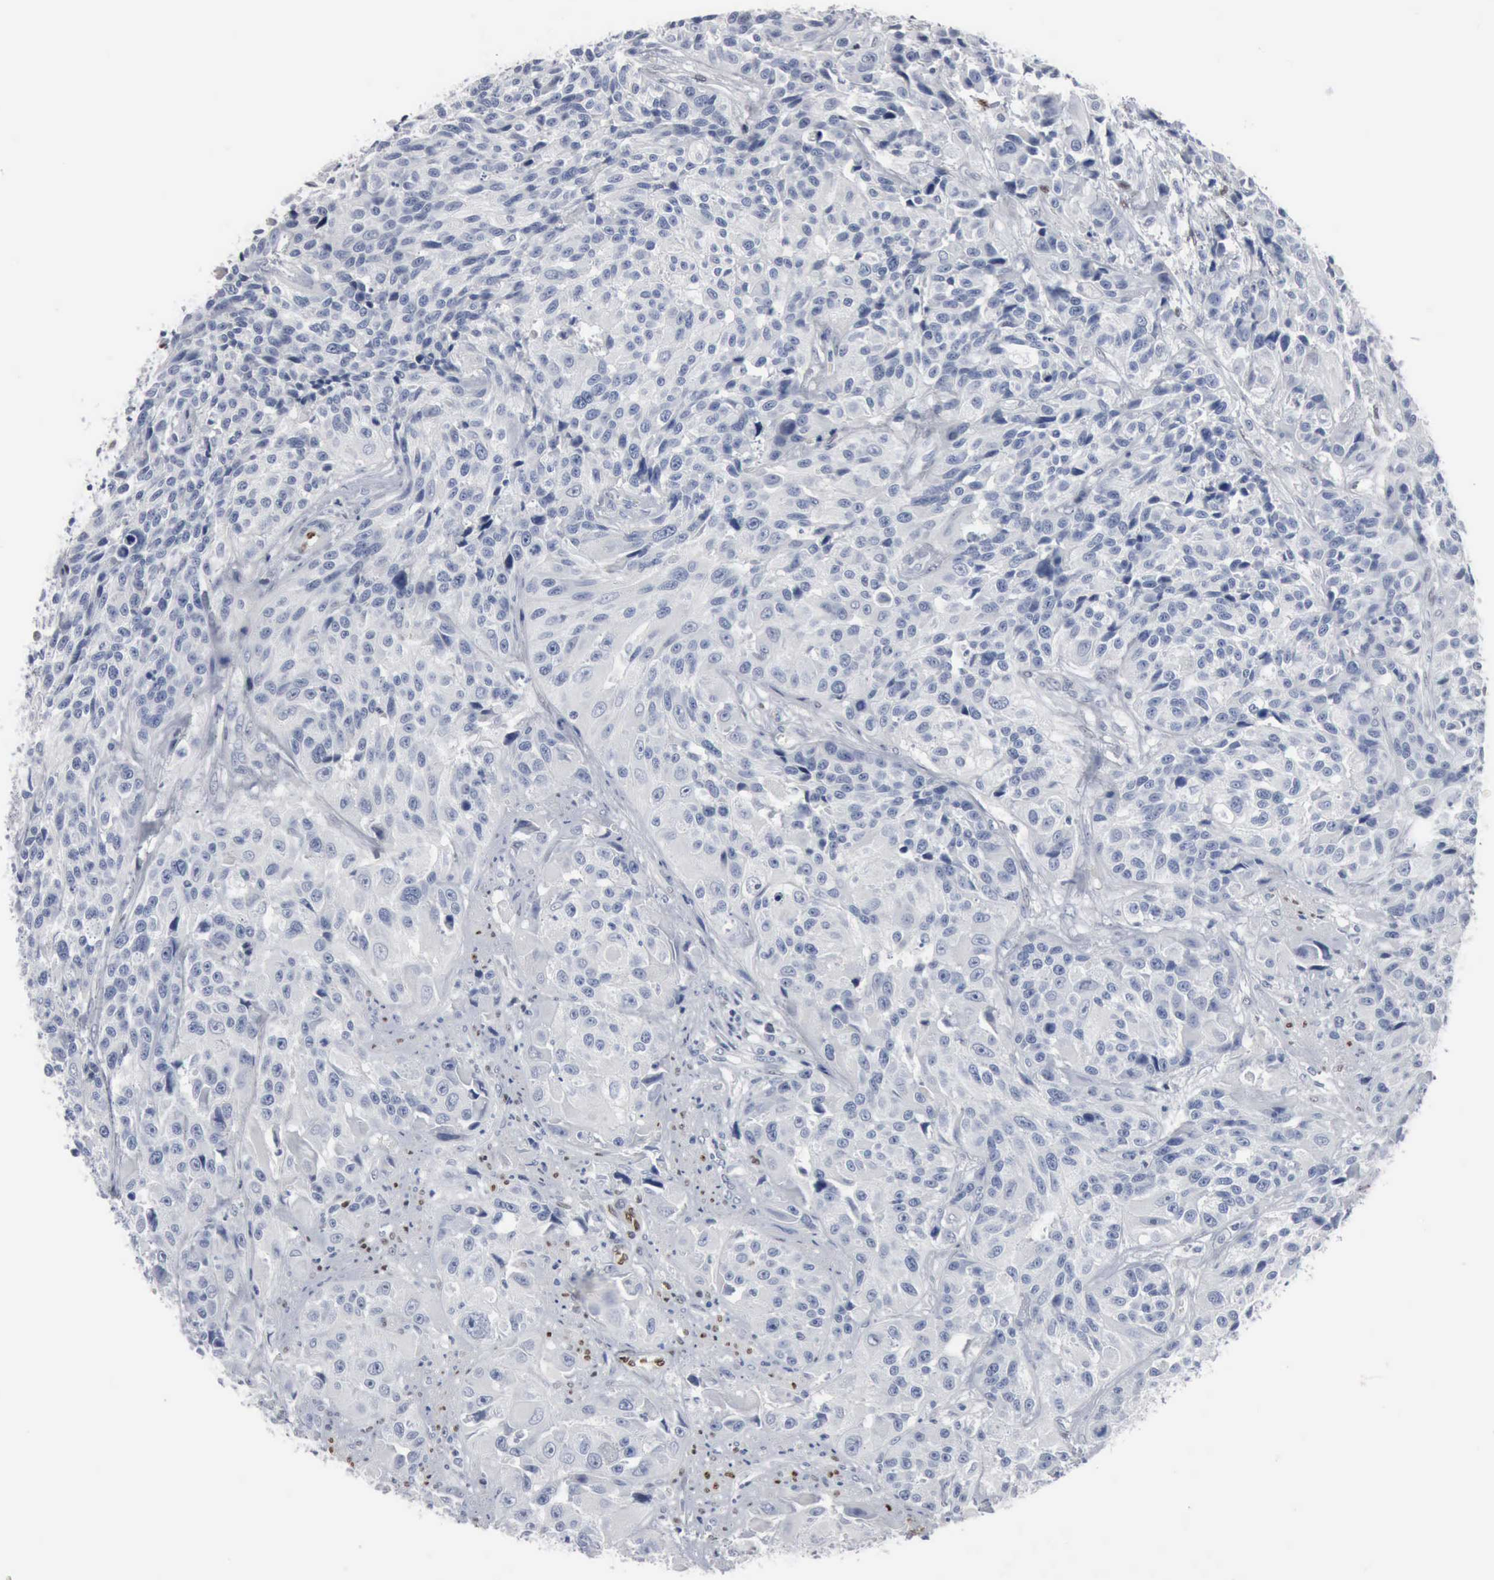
{"staining": {"intensity": "negative", "quantity": "none", "location": "none"}, "tissue": "urothelial cancer", "cell_type": "Tumor cells", "image_type": "cancer", "snomed": [{"axis": "morphology", "description": "Urothelial carcinoma, High grade"}, {"axis": "topography", "description": "Urinary bladder"}], "caption": "Immunohistochemistry of urothelial cancer exhibits no positivity in tumor cells.", "gene": "FGF2", "patient": {"sex": "female", "age": 81}}